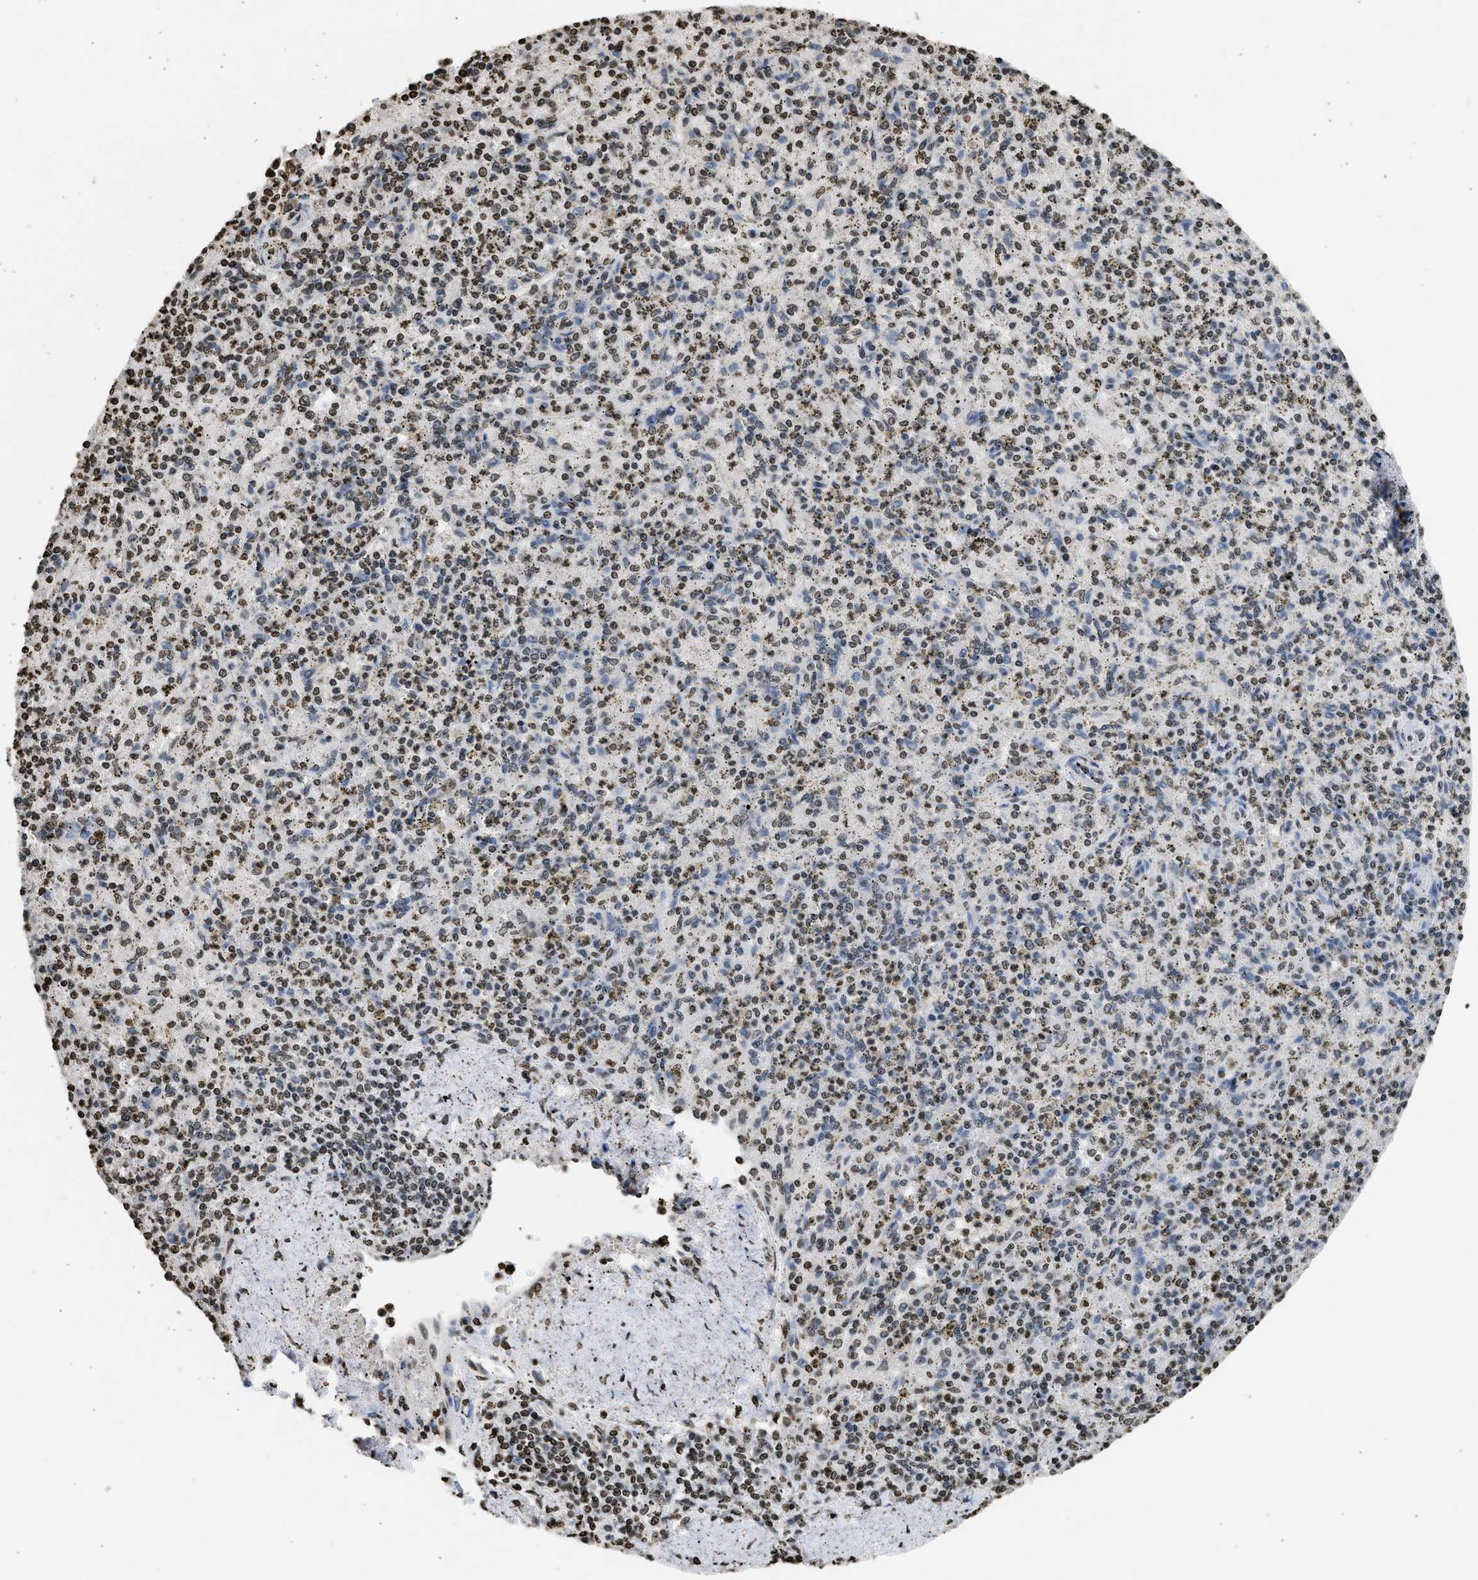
{"staining": {"intensity": "moderate", "quantity": ">75%", "location": "nuclear"}, "tissue": "spleen", "cell_type": "Cells in red pulp", "image_type": "normal", "snomed": [{"axis": "morphology", "description": "Normal tissue, NOS"}, {"axis": "topography", "description": "Spleen"}], "caption": "Immunohistochemistry image of normal spleen stained for a protein (brown), which reveals medium levels of moderate nuclear positivity in approximately >75% of cells in red pulp.", "gene": "RRAGC", "patient": {"sex": "male", "age": 72}}